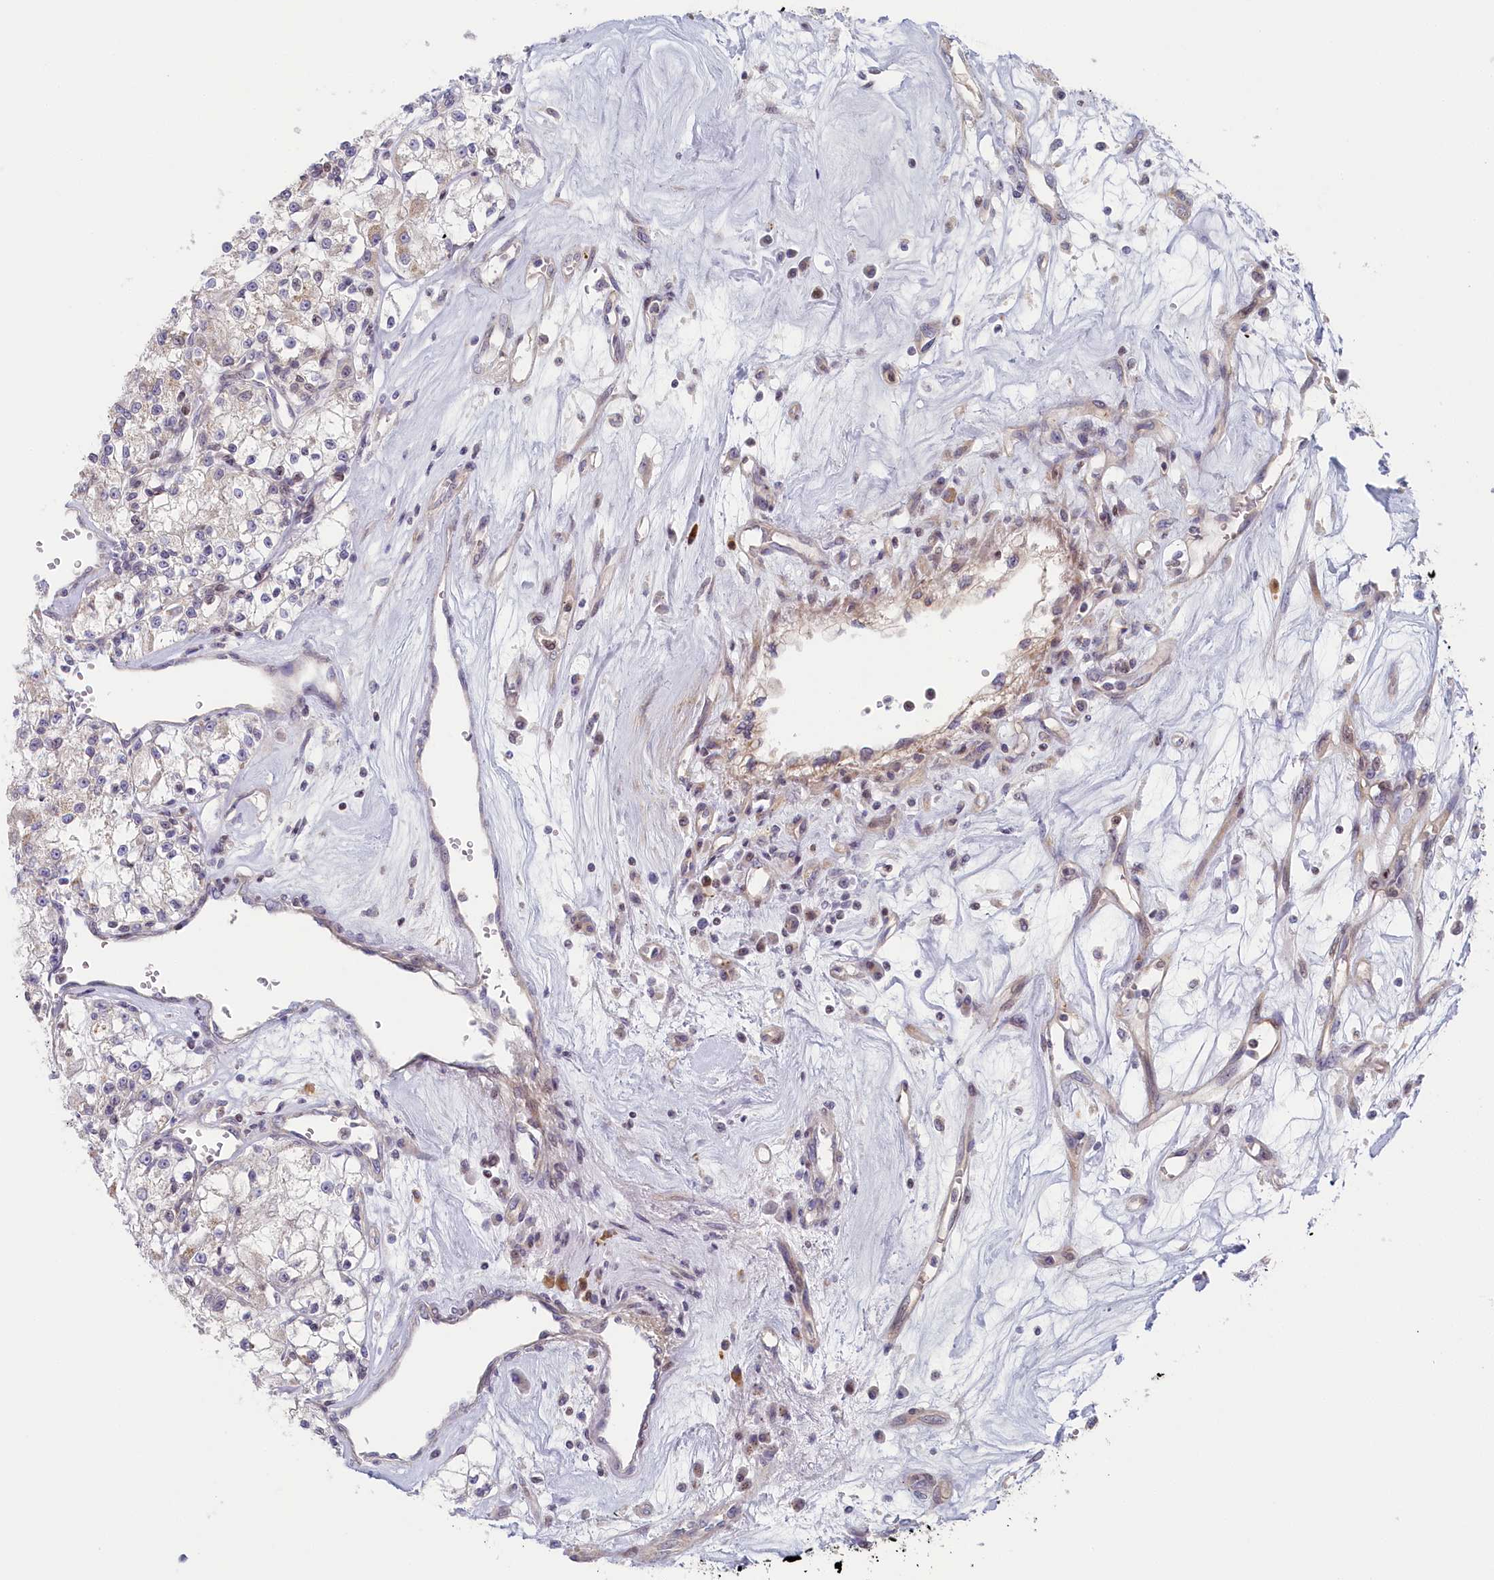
{"staining": {"intensity": "negative", "quantity": "none", "location": "none"}, "tissue": "renal cancer", "cell_type": "Tumor cells", "image_type": "cancer", "snomed": [{"axis": "morphology", "description": "Adenocarcinoma, NOS"}, {"axis": "topography", "description": "Kidney"}], "caption": "Renal cancer was stained to show a protein in brown. There is no significant staining in tumor cells.", "gene": "INTS4", "patient": {"sex": "female", "age": 59}}